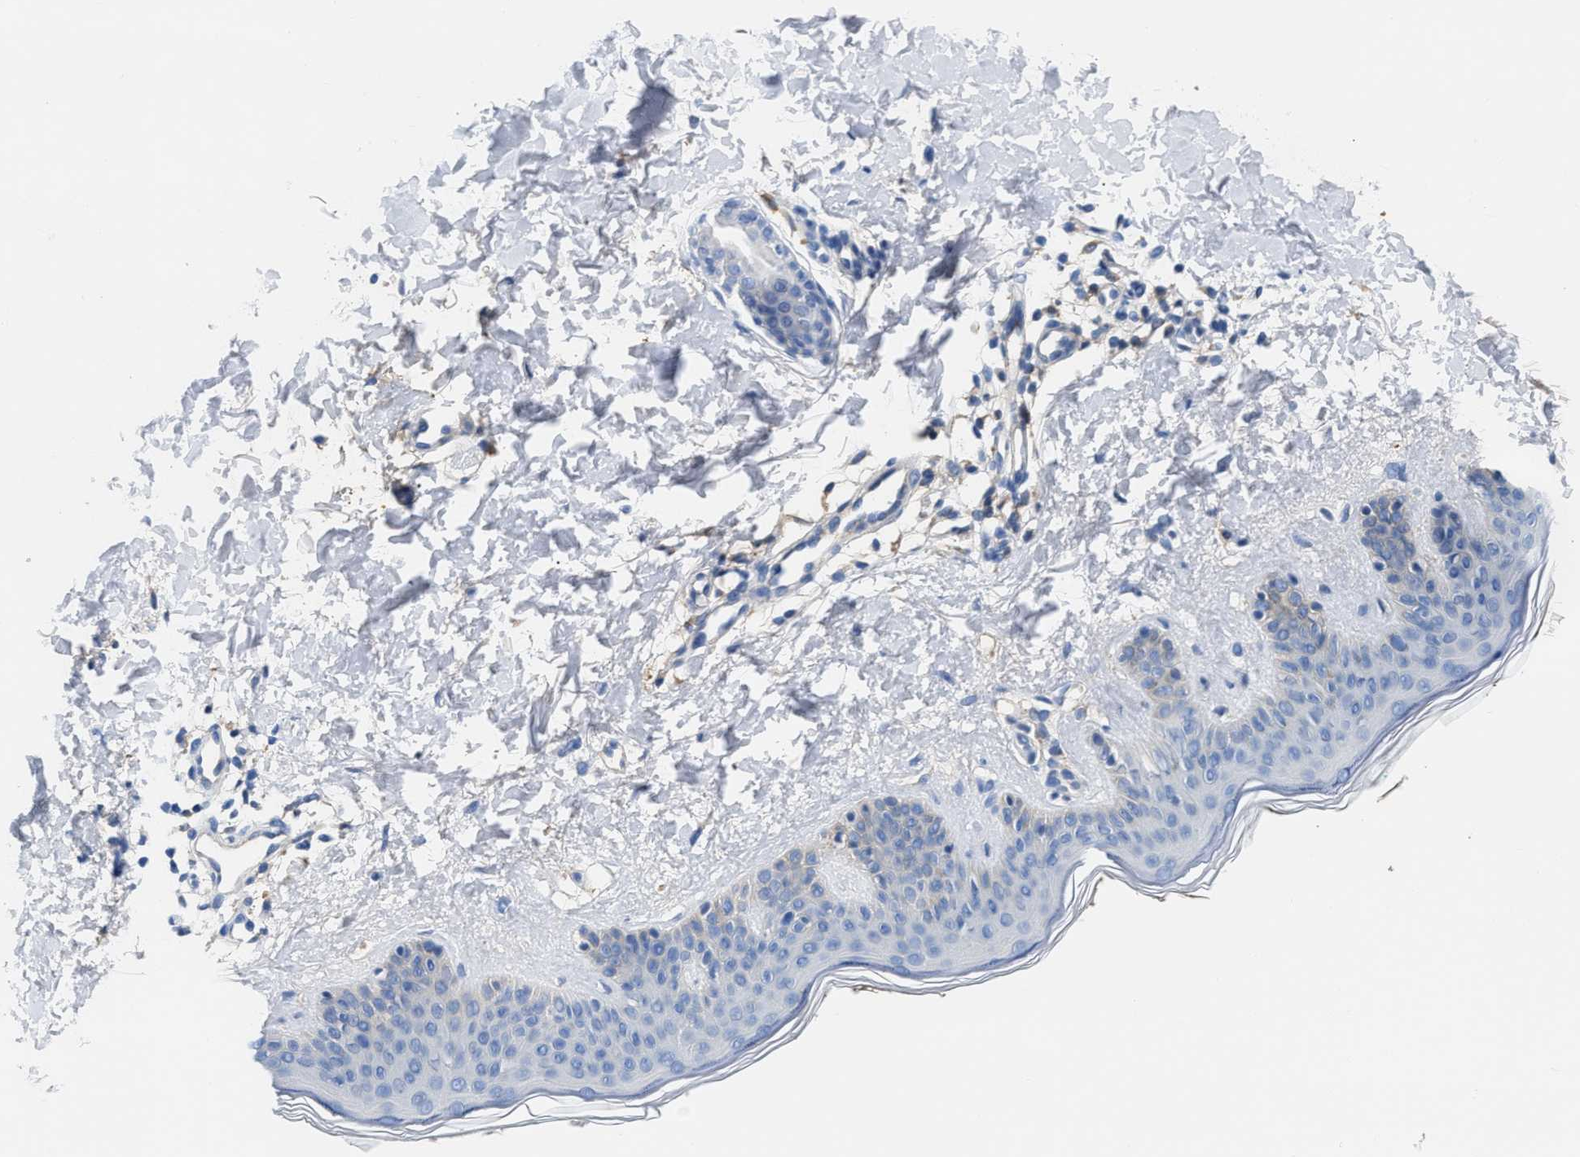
{"staining": {"intensity": "negative", "quantity": "none", "location": "none"}, "tissue": "skin", "cell_type": "Fibroblasts", "image_type": "normal", "snomed": [{"axis": "morphology", "description": "Normal tissue, NOS"}, {"axis": "topography", "description": "Skin"}], "caption": "Skin was stained to show a protein in brown. There is no significant expression in fibroblasts. The staining was performed using DAB (3,3'-diaminobenzidine) to visualize the protein expression in brown, while the nuclei were stained in blue with hematoxylin (Magnification: 20x).", "gene": "GC", "patient": {"sex": "male", "age": 30}}